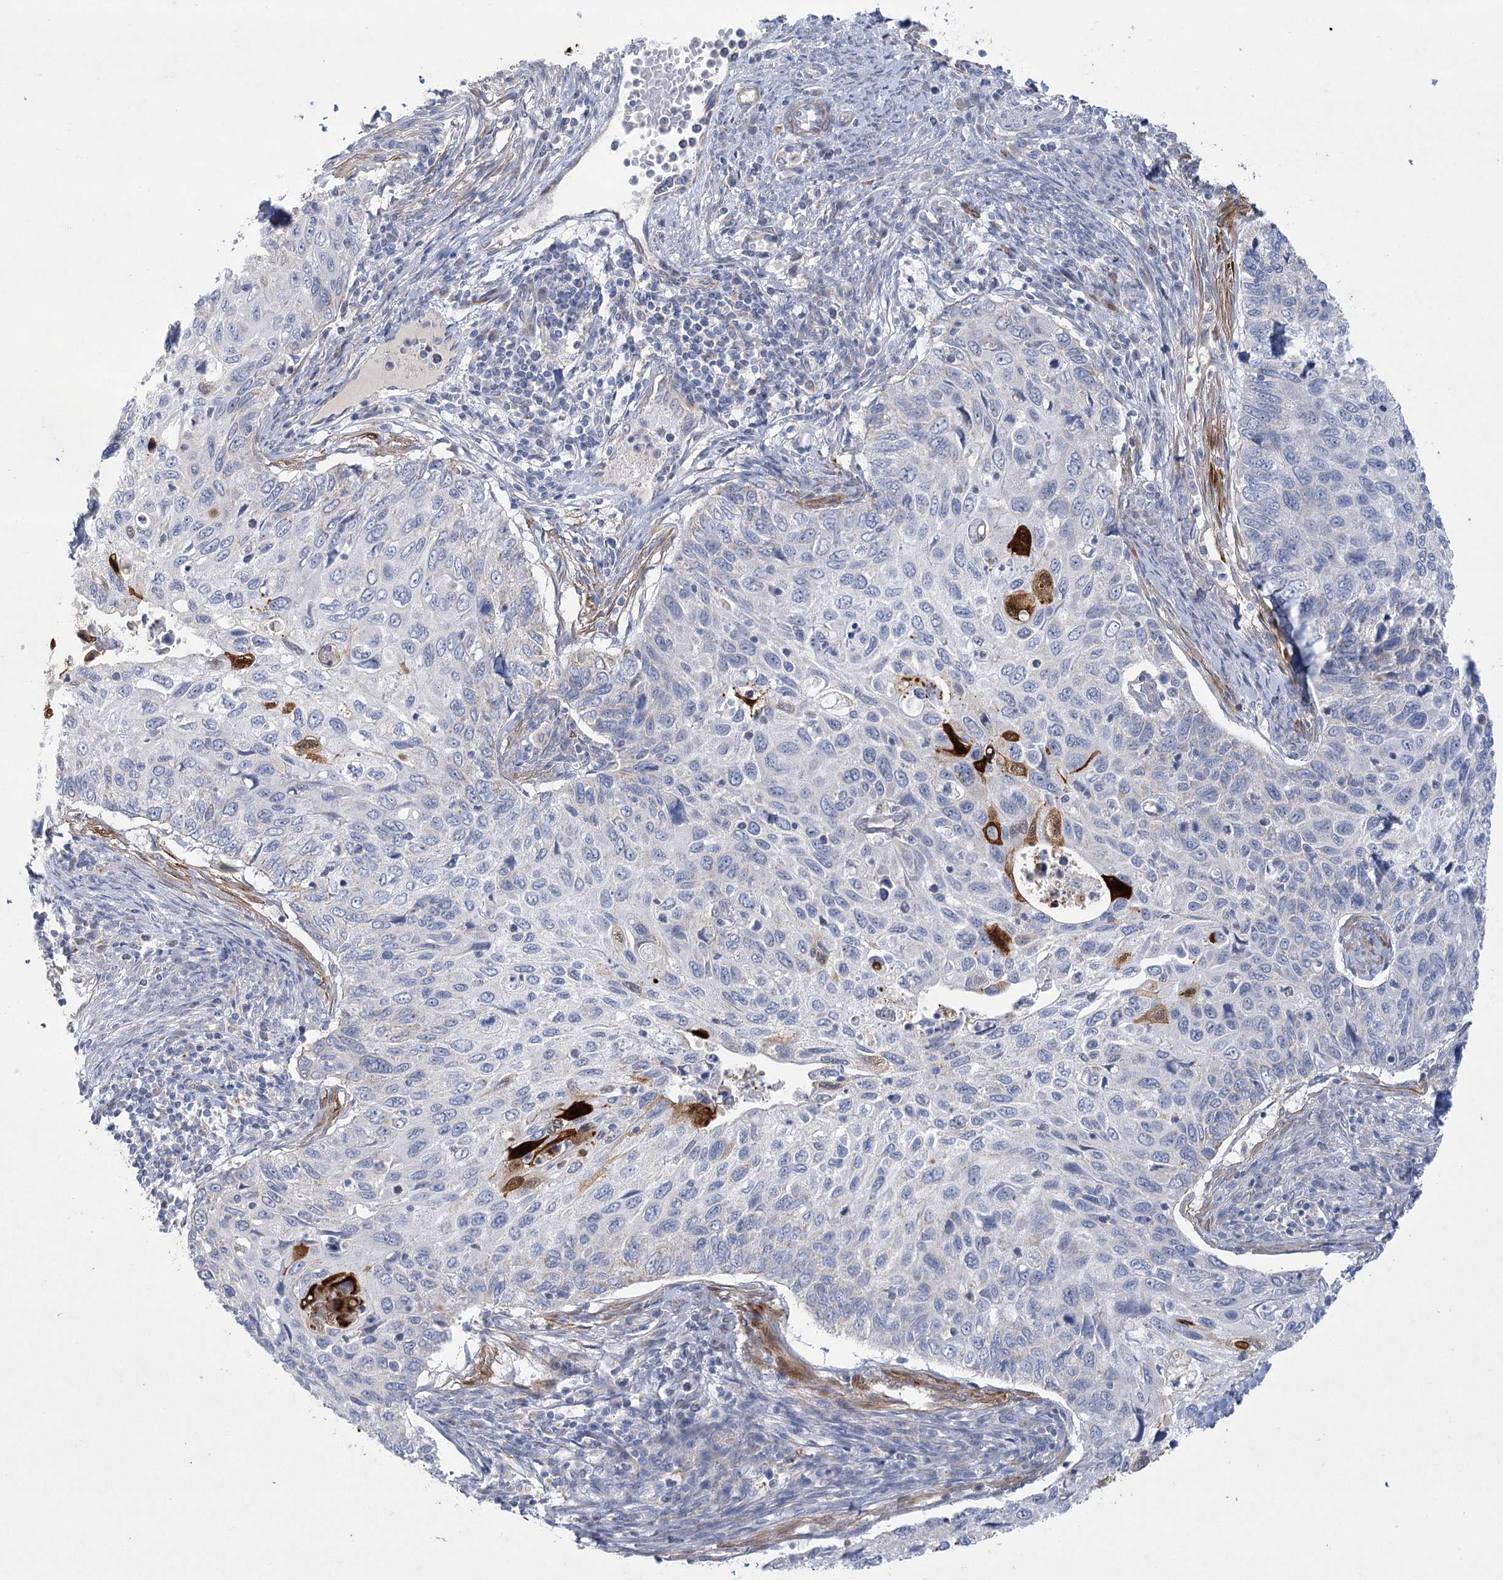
{"staining": {"intensity": "negative", "quantity": "none", "location": "none"}, "tissue": "cervical cancer", "cell_type": "Tumor cells", "image_type": "cancer", "snomed": [{"axis": "morphology", "description": "Squamous cell carcinoma, NOS"}, {"axis": "topography", "description": "Cervix"}], "caption": "High power microscopy photomicrograph of an immunohistochemistry micrograph of cervical cancer, revealing no significant staining in tumor cells.", "gene": "DHTKD1", "patient": {"sex": "female", "age": 70}}